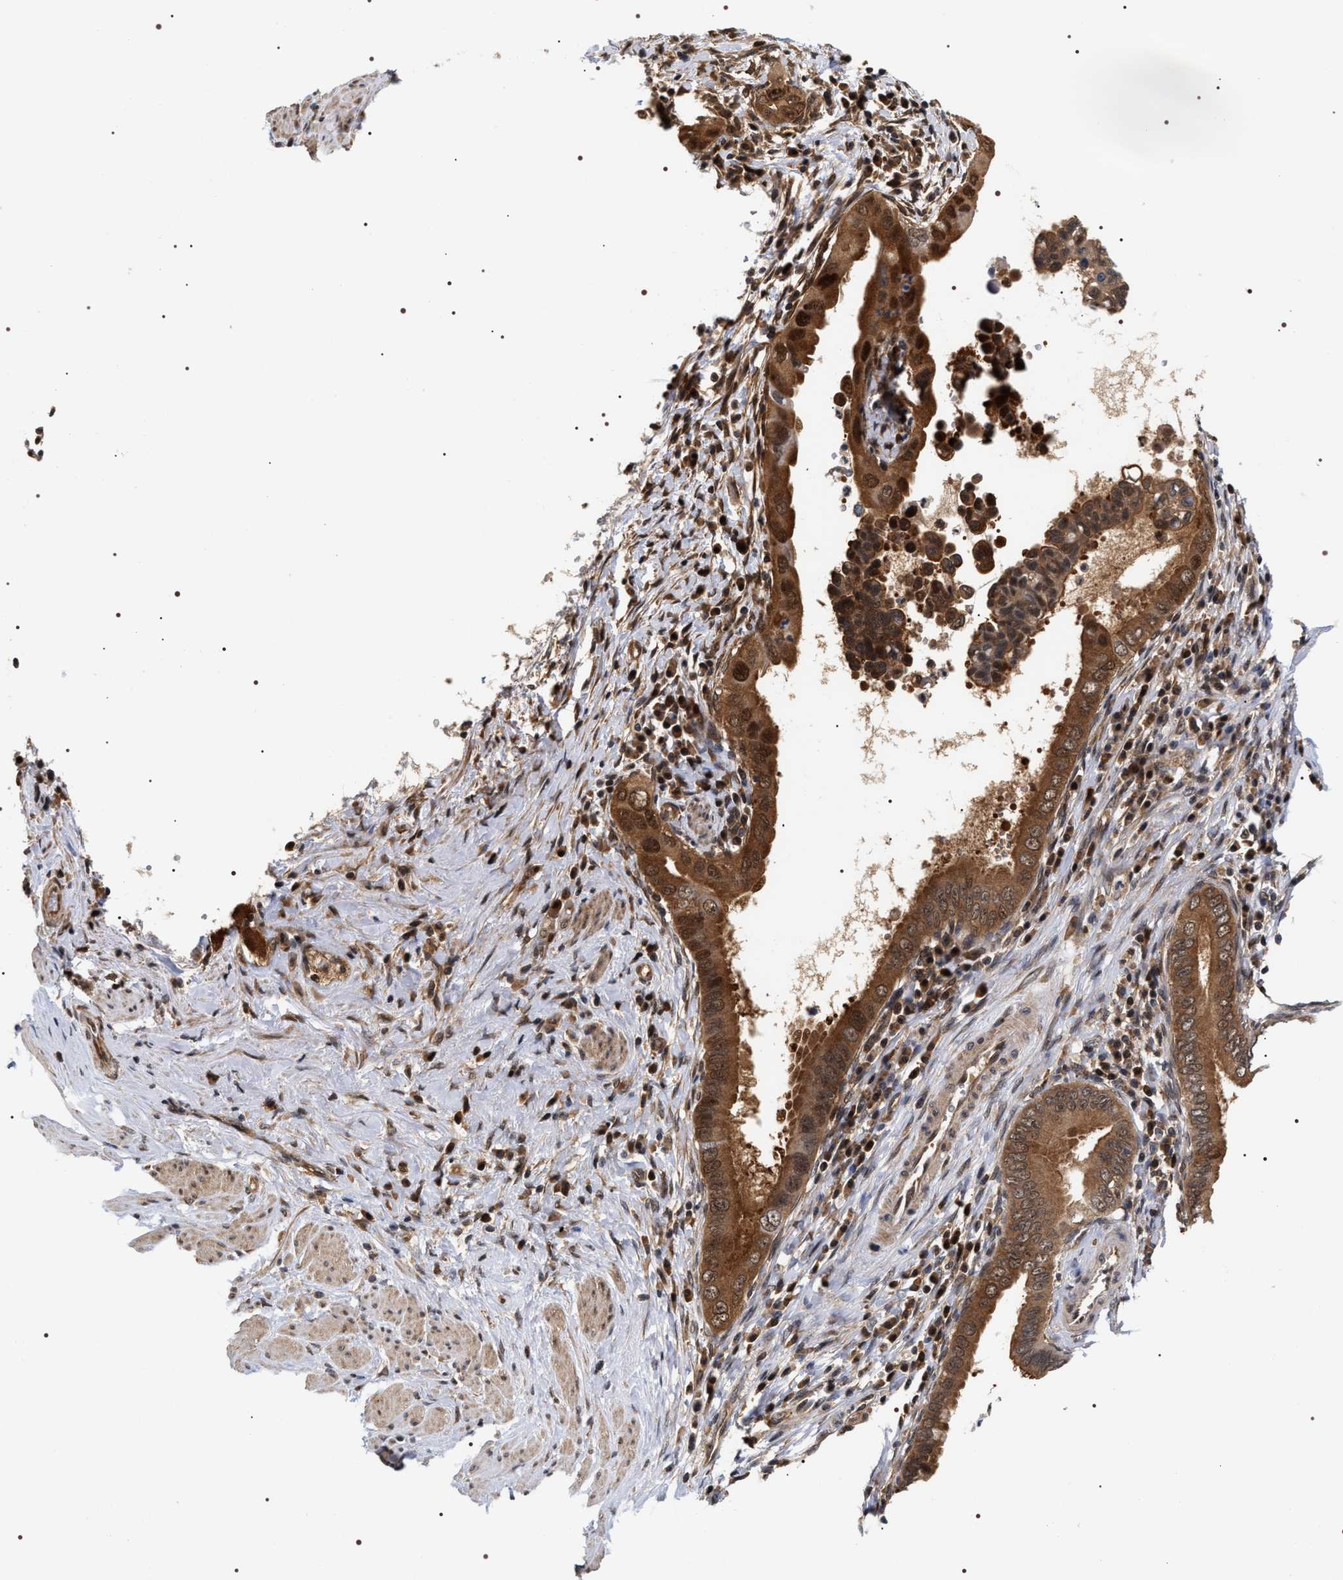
{"staining": {"intensity": "strong", "quantity": ">75%", "location": "cytoplasmic/membranous,nuclear"}, "tissue": "pancreatic cancer", "cell_type": "Tumor cells", "image_type": "cancer", "snomed": [{"axis": "morphology", "description": "Normal tissue, NOS"}, {"axis": "topography", "description": "Lymph node"}], "caption": "A brown stain highlights strong cytoplasmic/membranous and nuclear positivity of a protein in pancreatic cancer tumor cells. (IHC, brightfield microscopy, high magnification).", "gene": "BAG6", "patient": {"sex": "male", "age": 50}}